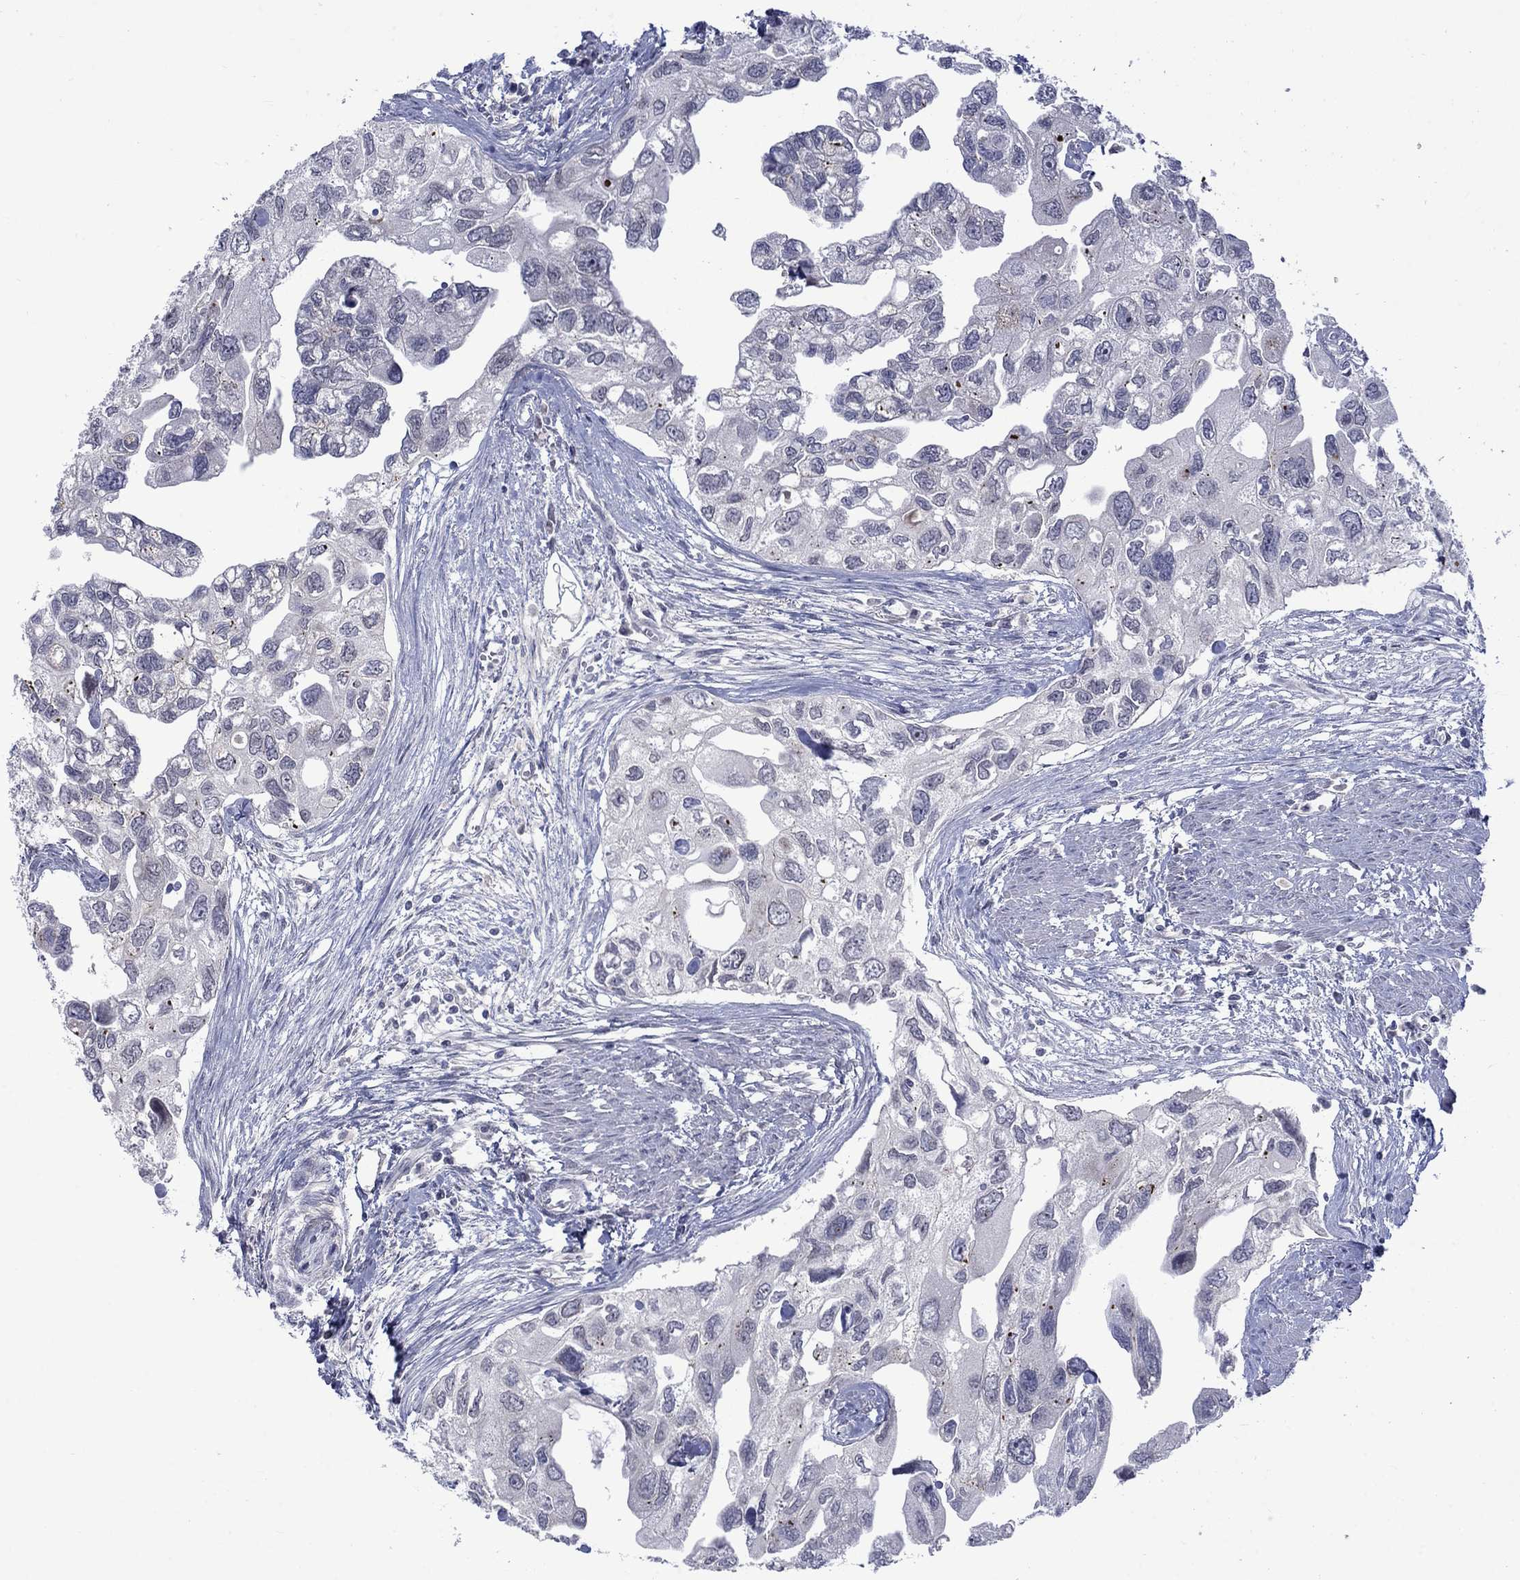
{"staining": {"intensity": "negative", "quantity": "none", "location": "none"}, "tissue": "urothelial cancer", "cell_type": "Tumor cells", "image_type": "cancer", "snomed": [{"axis": "morphology", "description": "Urothelial carcinoma, High grade"}, {"axis": "topography", "description": "Urinary bladder"}], "caption": "Immunohistochemistry photomicrograph of neoplastic tissue: urothelial cancer stained with DAB (3,3'-diaminobenzidine) displays no significant protein staining in tumor cells.", "gene": "NSMF", "patient": {"sex": "male", "age": 59}}